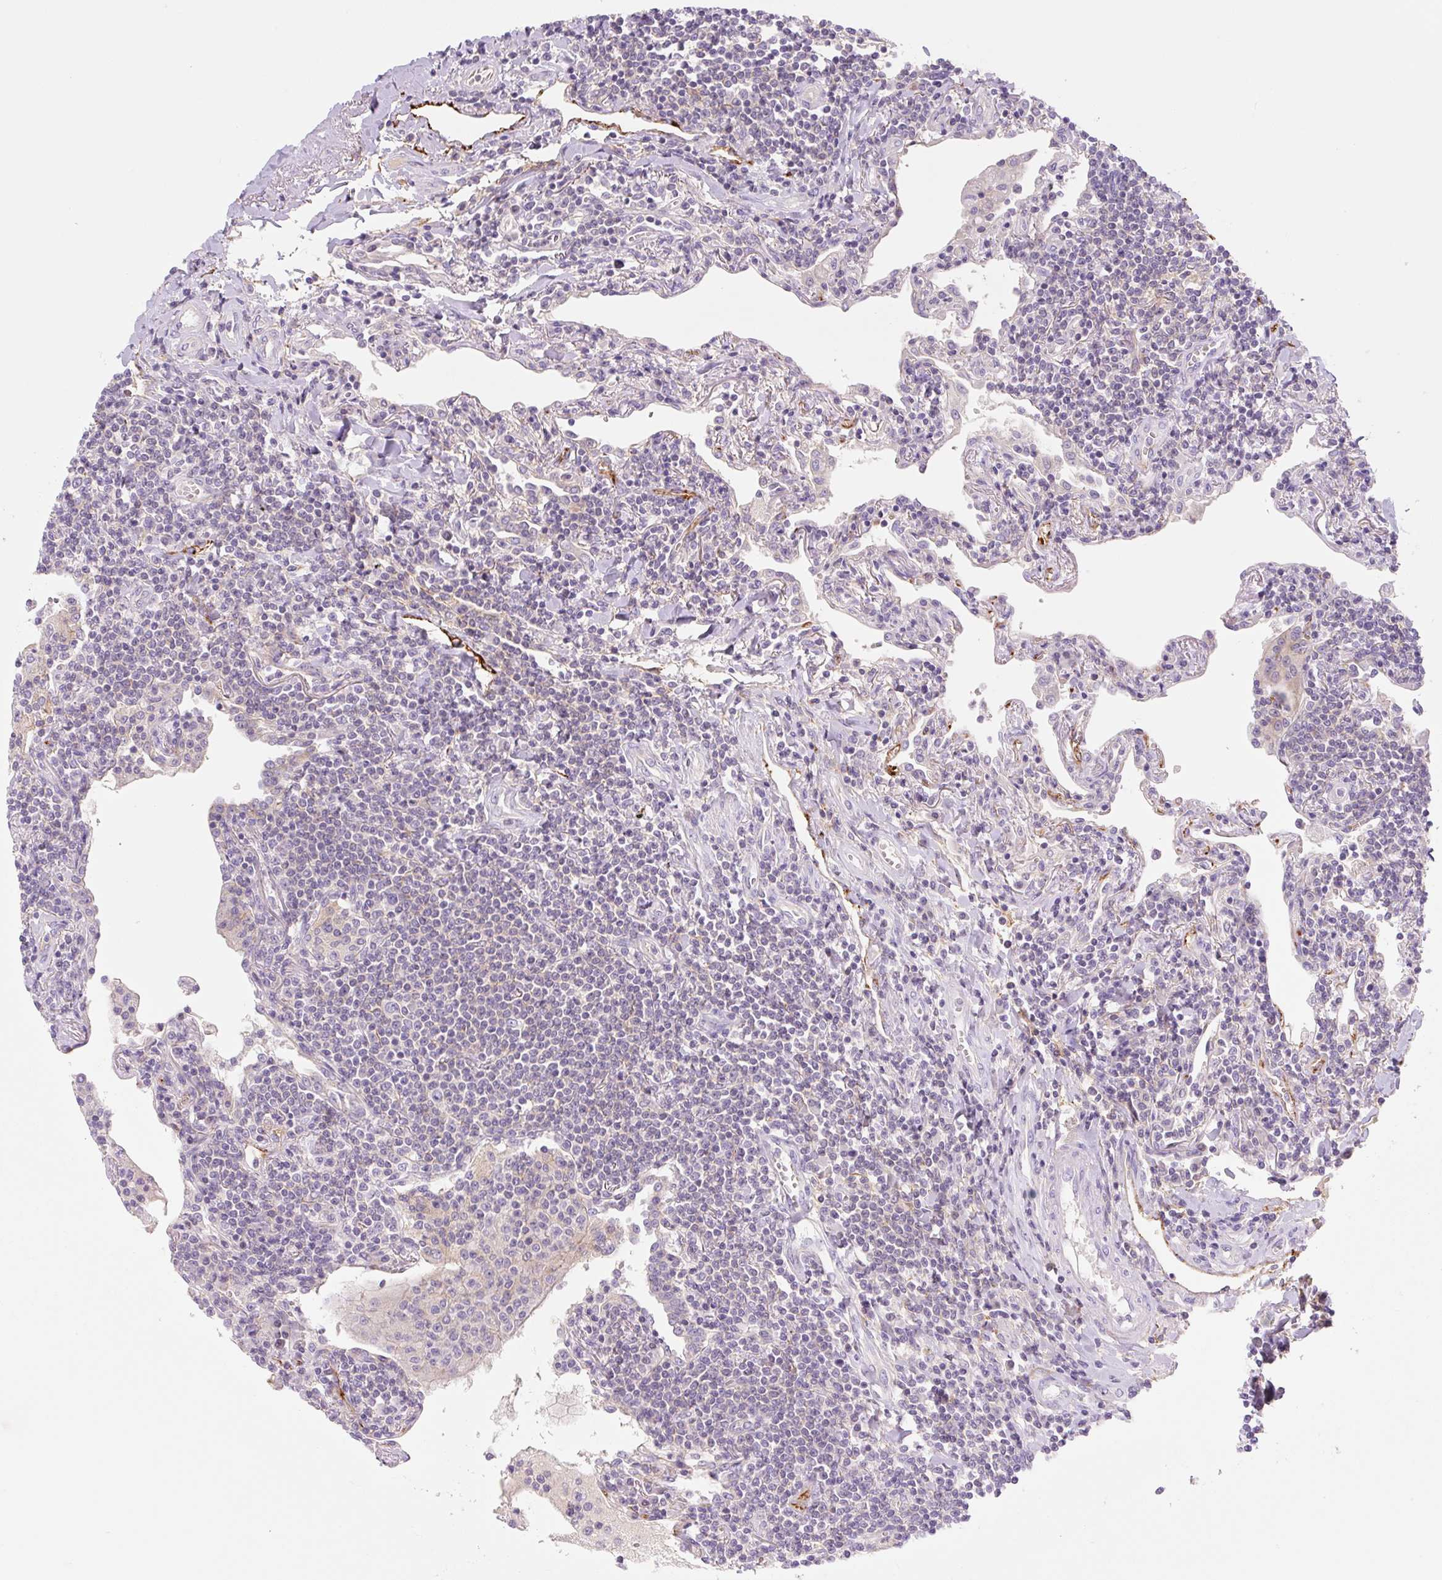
{"staining": {"intensity": "negative", "quantity": "none", "location": "none"}, "tissue": "lymphoma", "cell_type": "Tumor cells", "image_type": "cancer", "snomed": [{"axis": "morphology", "description": "Malignant lymphoma, non-Hodgkin's type, Low grade"}, {"axis": "topography", "description": "Lung"}], "caption": "Immunohistochemistry (IHC) of human low-grade malignant lymphoma, non-Hodgkin's type reveals no staining in tumor cells.", "gene": "LYVE1", "patient": {"sex": "female", "age": 71}}